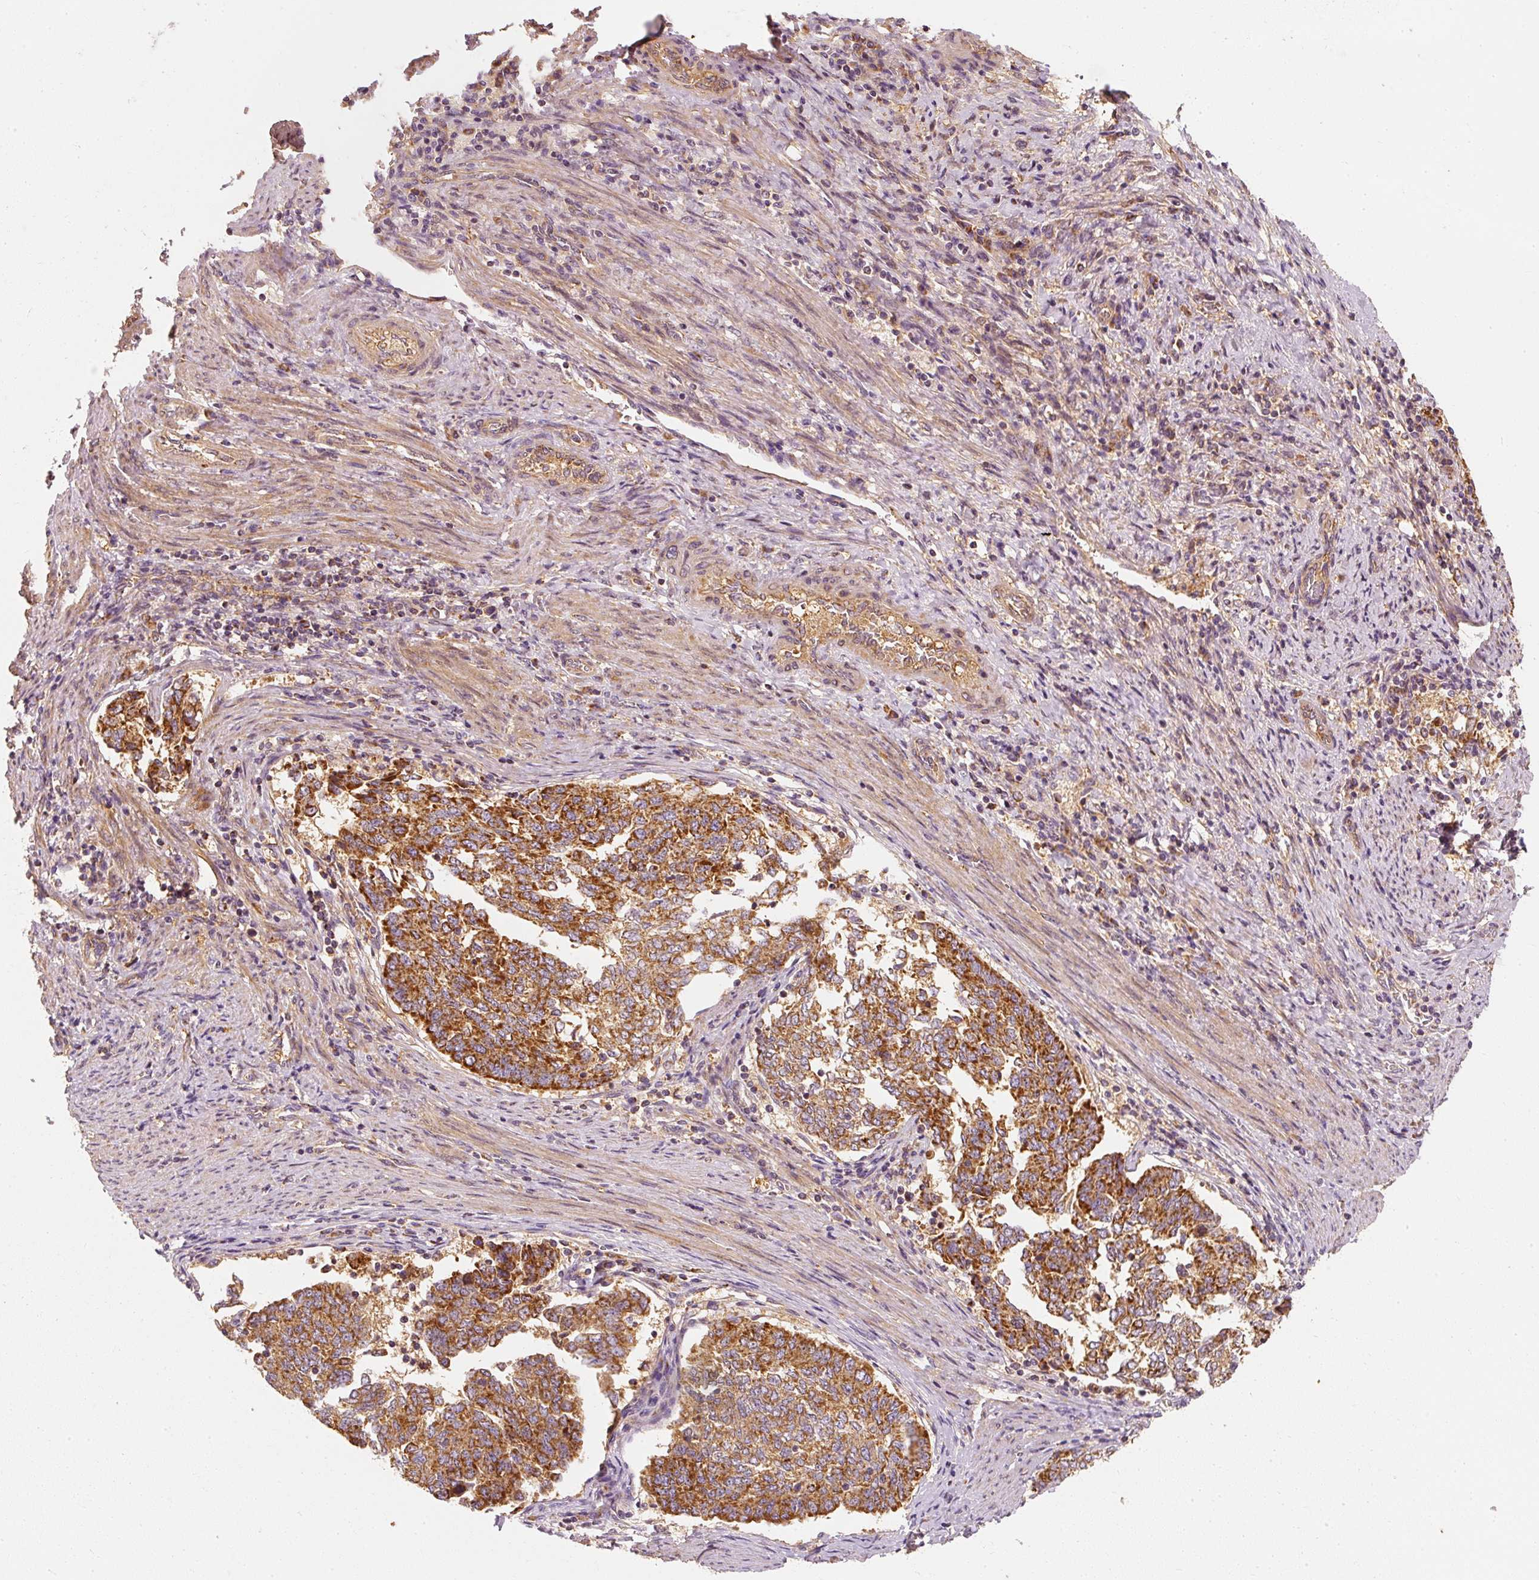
{"staining": {"intensity": "strong", "quantity": ">75%", "location": "cytoplasmic/membranous"}, "tissue": "endometrial cancer", "cell_type": "Tumor cells", "image_type": "cancer", "snomed": [{"axis": "morphology", "description": "Adenocarcinoma, NOS"}, {"axis": "topography", "description": "Endometrium"}], "caption": "A micrograph of human endometrial cancer stained for a protein exhibits strong cytoplasmic/membranous brown staining in tumor cells.", "gene": "TOMM40", "patient": {"sex": "female", "age": 80}}